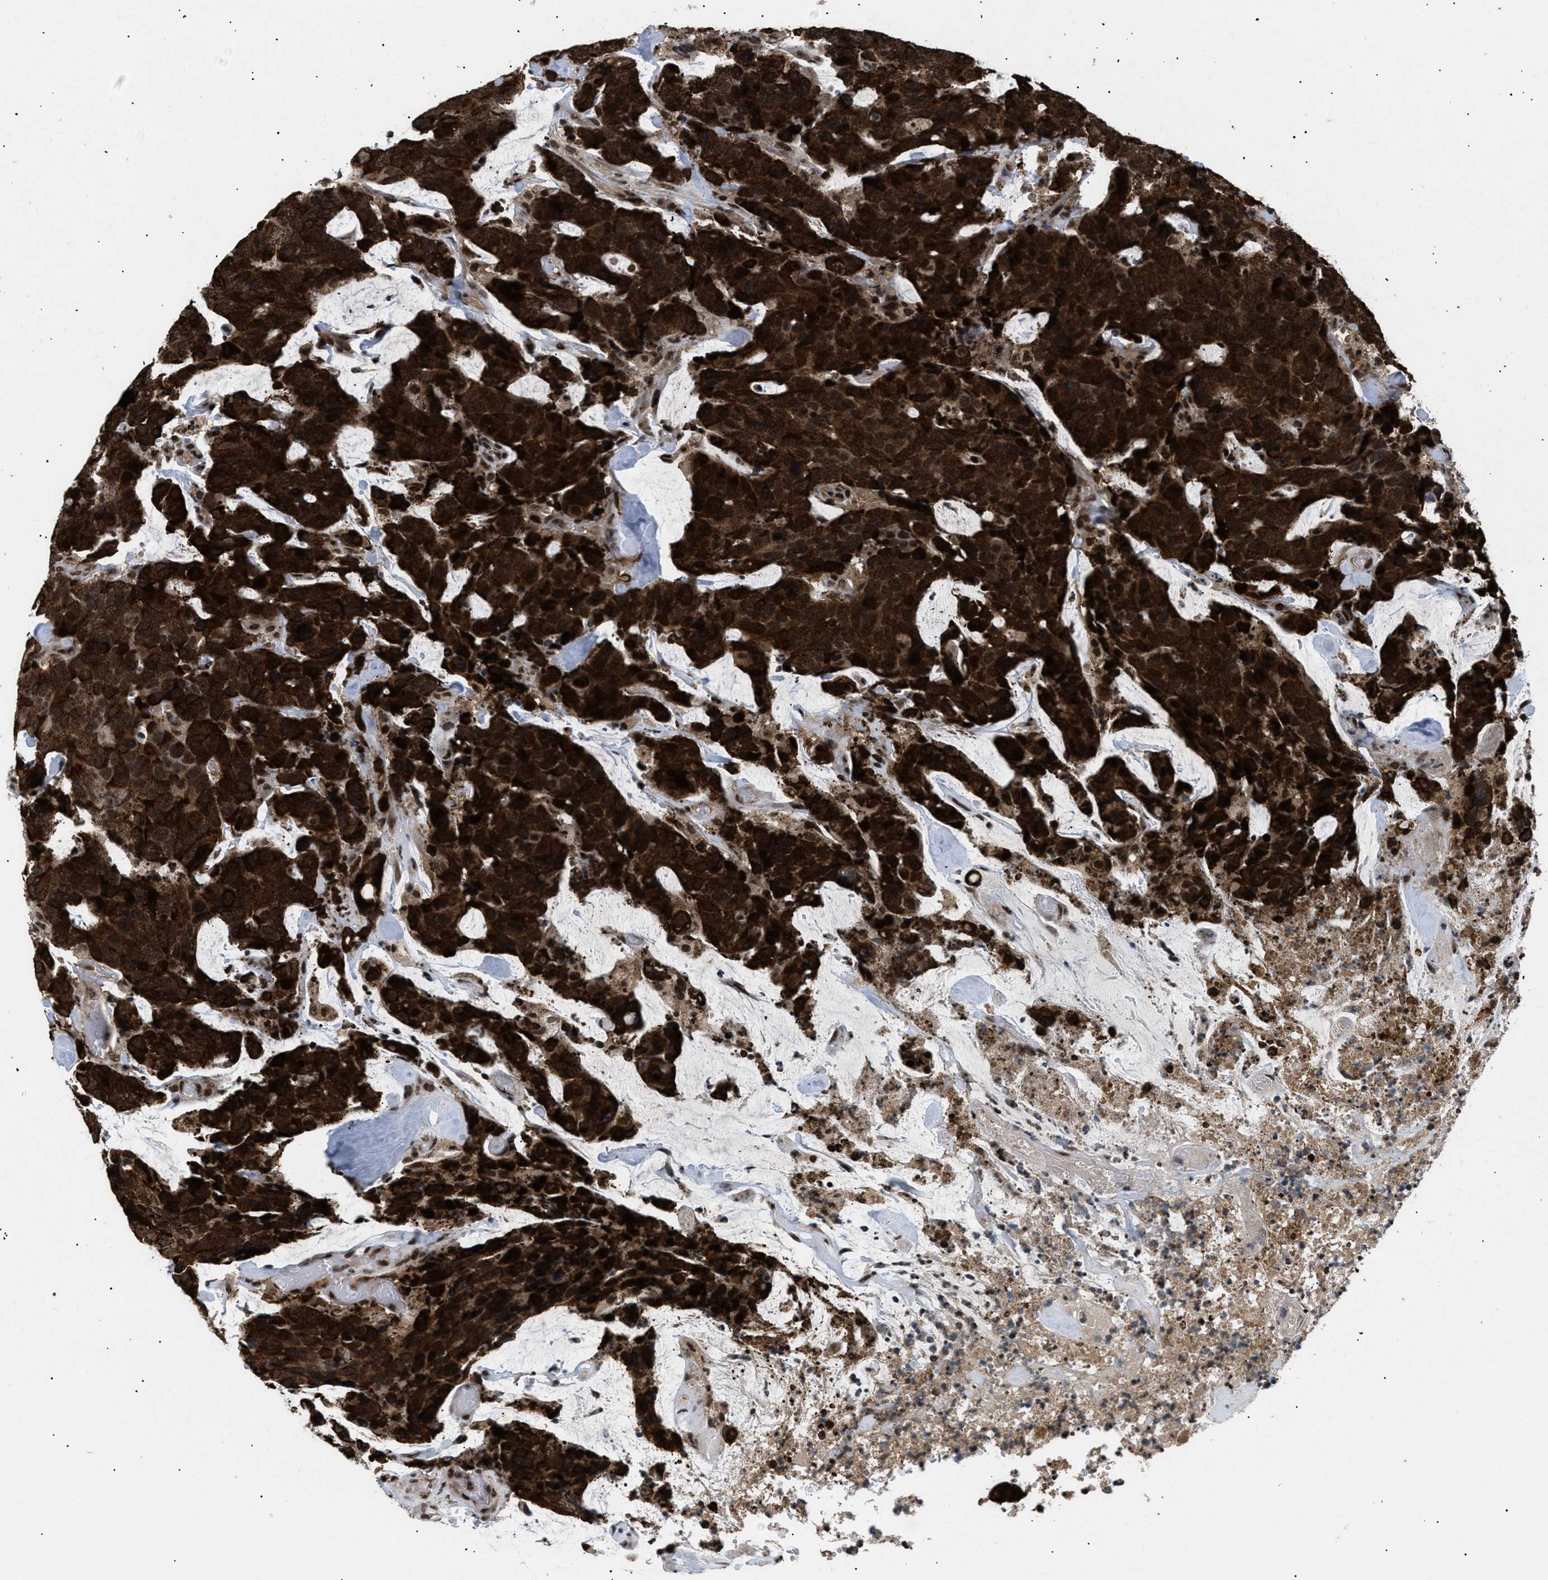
{"staining": {"intensity": "strong", "quantity": ">75%", "location": "cytoplasmic/membranous,nuclear"}, "tissue": "colorectal cancer", "cell_type": "Tumor cells", "image_type": "cancer", "snomed": [{"axis": "morphology", "description": "Adenocarcinoma, NOS"}, {"axis": "topography", "description": "Colon"}], "caption": "Colorectal adenocarcinoma stained with a brown dye demonstrates strong cytoplasmic/membranous and nuclear positive positivity in about >75% of tumor cells.", "gene": "RBM5", "patient": {"sex": "female", "age": 86}}